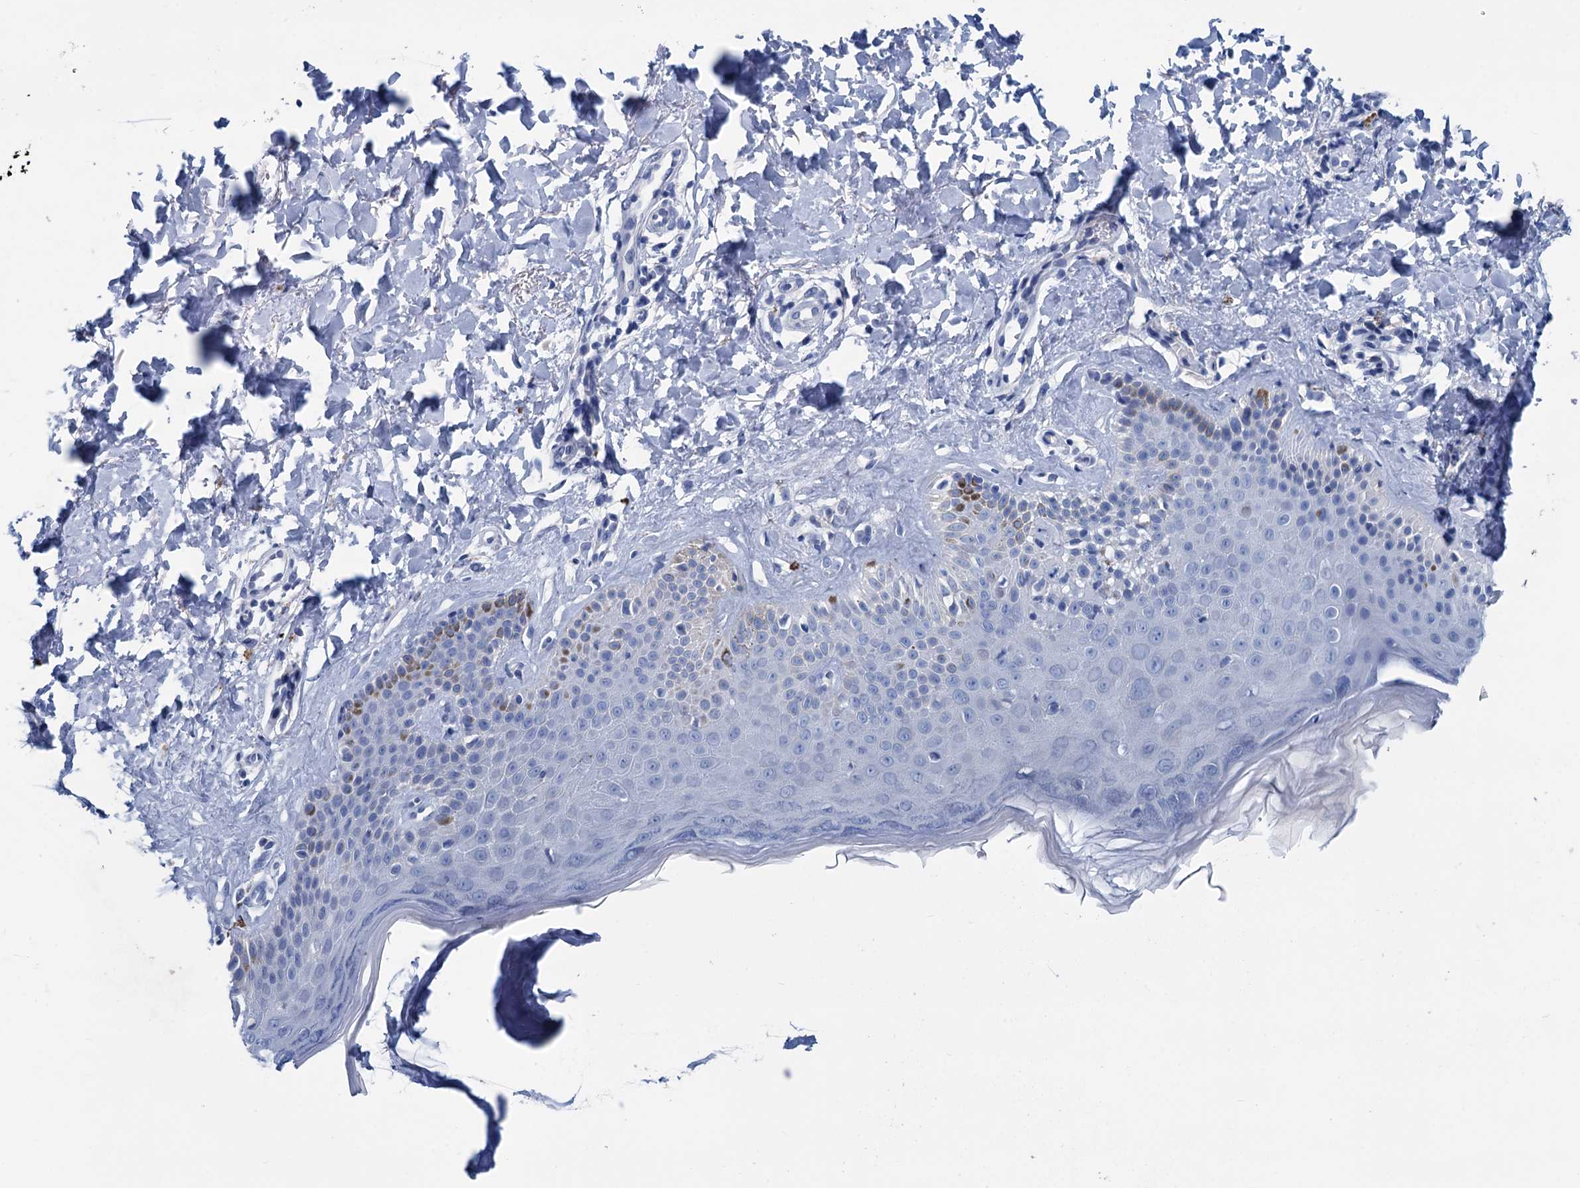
{"staining": {"intensity": "negative", "quantity": "none", "location": "none"}, "tissue": "skin", "cell_type": "Fibroblasts", "image_type": "normal", "snomed": [{"axis": "morphology", "description": "Normal tissue, NOS"}, {"axis": "topography", "description": "Skin"}], "caption": "The histopathology image reveals no significant staining in fibroblasts of skin. (DAB (3,3'-diaminobenzidine) immunohistochemistry (IHC) with hematoxylin counter stain).", "gene": "MYOZ3", "patient": {"sex": "male", "age": 52}}